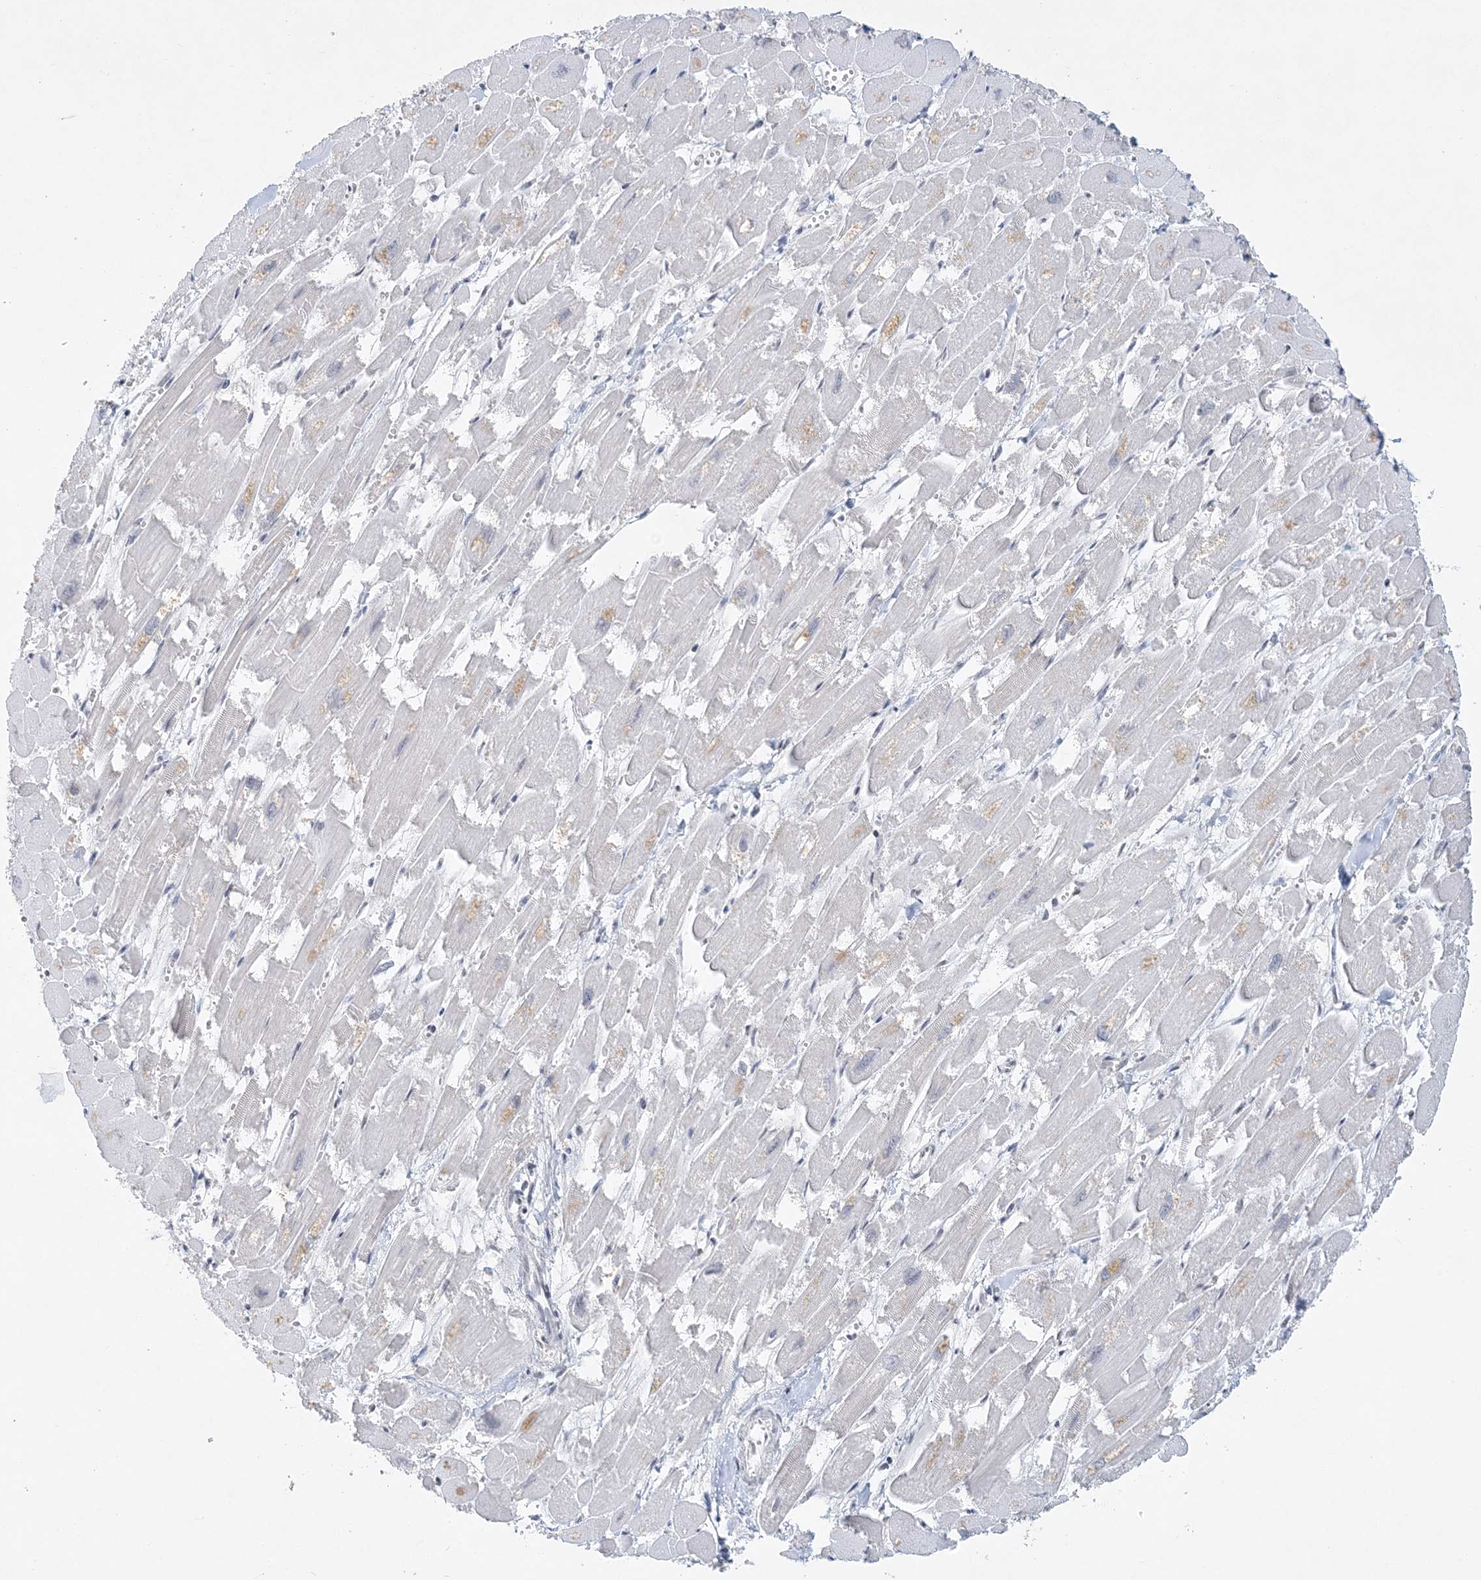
{"staining": {"intensity": "negative", "quantity": "none", "location": "none"}, "tissue": "heart muscle", "cell_type": "Cardiomyocytes", "image_type": "normal", "snomed": [{"axis": "morphology", "description": "Normal tissue, NOS"}, {"axis": "topography", "description": "Heart"}], "caption": "Immunohistochemistry of normal human heart muscle shows no positivity in cardiomyocytes. (DAB (3,3'-diaminobenzidine) immunohistochemistry, high magnification).", "gene": "KMT2D", "patient": {"sex": "male", "age": 54}}